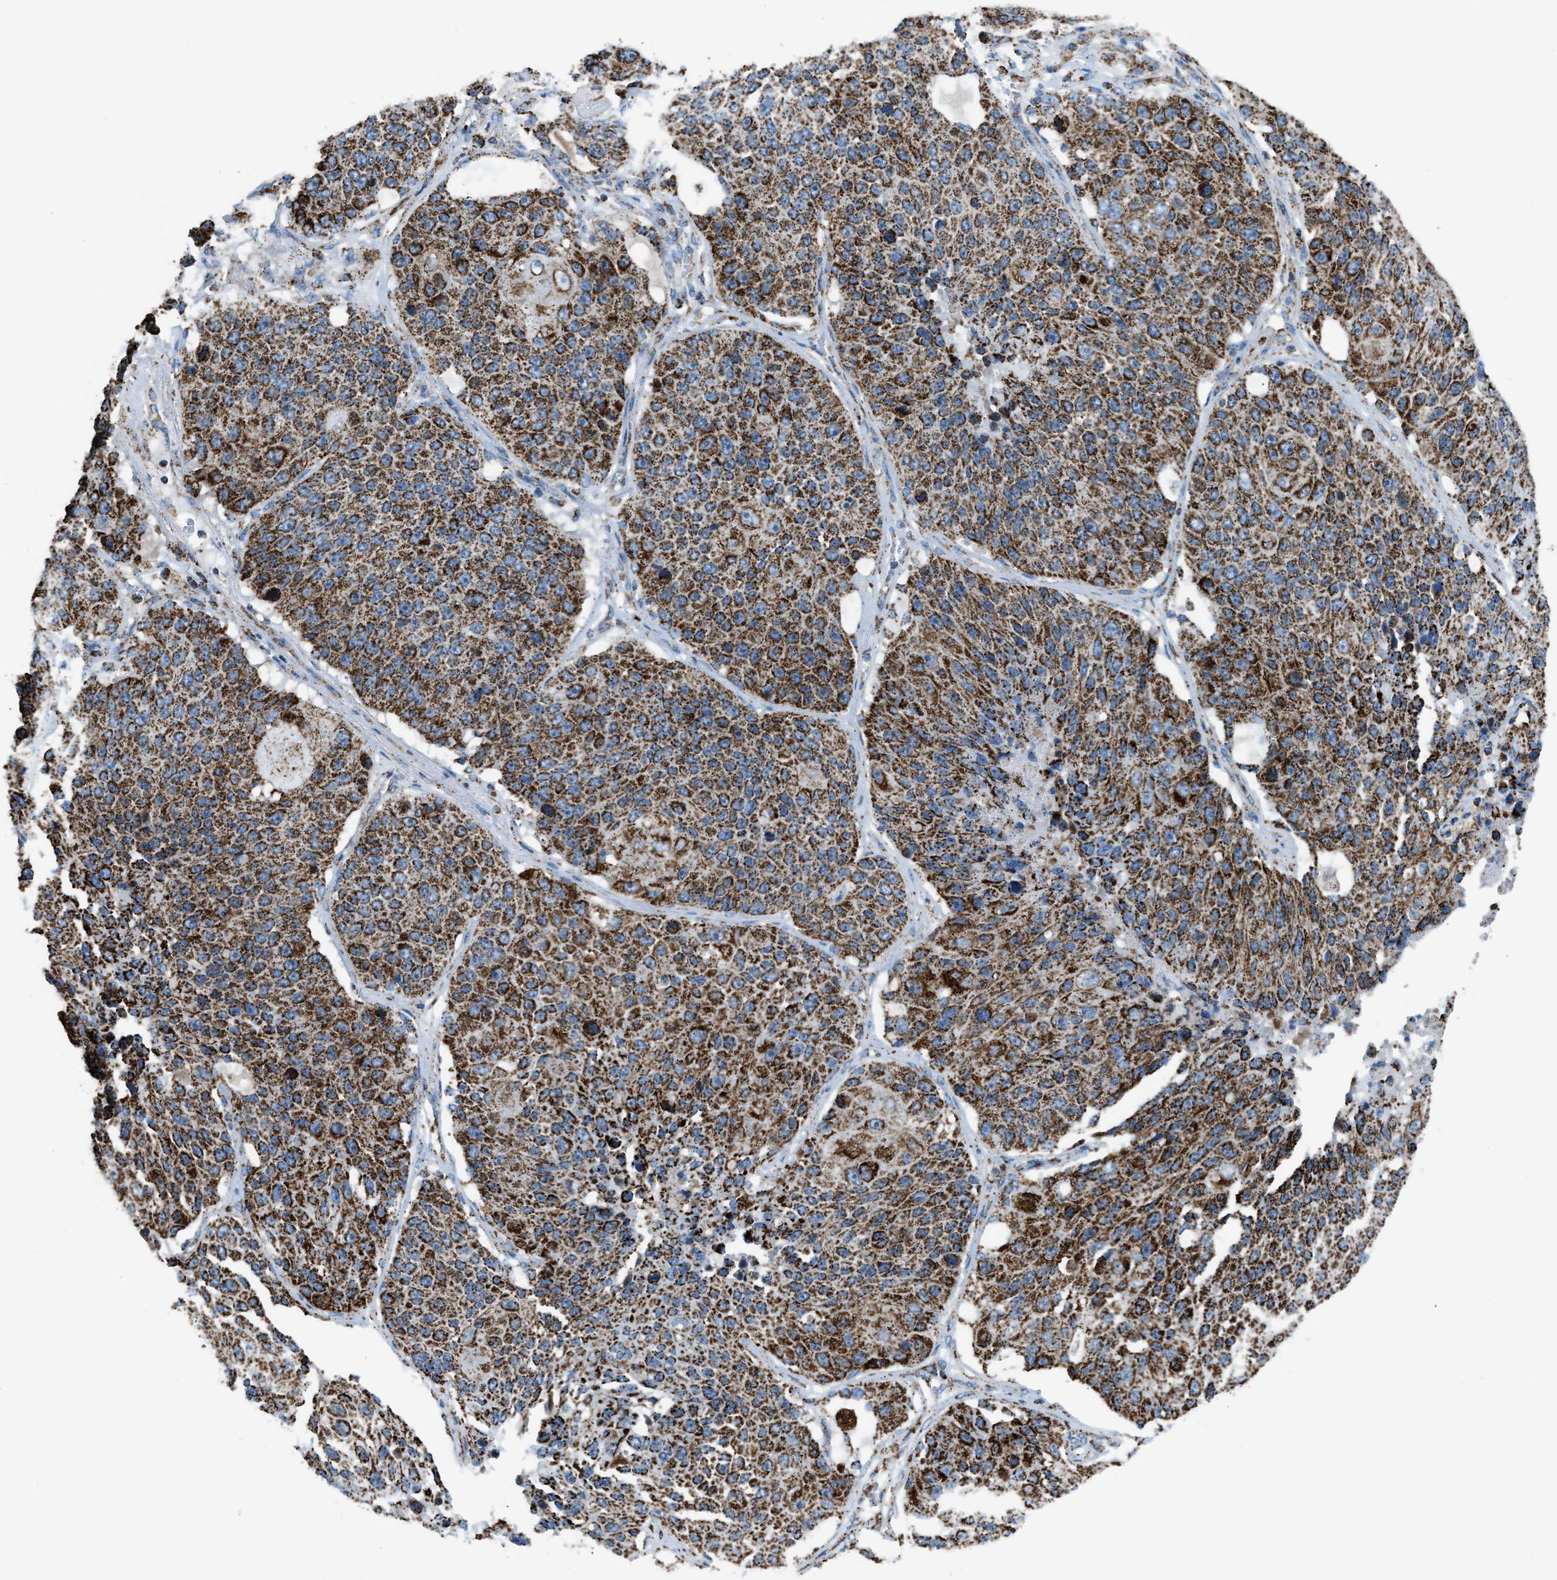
{"staining": {"intensity": "strong", "quantity": ">75%", "location": "cytoplasmic/membranous"}, "tissue": "lung cancer", "cell_type": "Tumor cells", "image_type": "cancer", "snomed": [{"axis": "morphology", "description": "Squamous cell carcinoma, NOS"}, {"axis": "topography", "description": "Lung"}], "caption": "Immunohistochemistry staining of lung cancer, which shows high levels of strong cytoplasmic/membranous staining in approximately >75% of tumor cells indicating strong cytoplasmic/membranous protein positivity. The staining was performed using DAB (3,3'-diaminobenzidine) (brown) for protein detection and nuclei were counterstained in hematoxylin (blue).", "gene": "ETFB", "patient": {"sex": "male", "age": 61}}